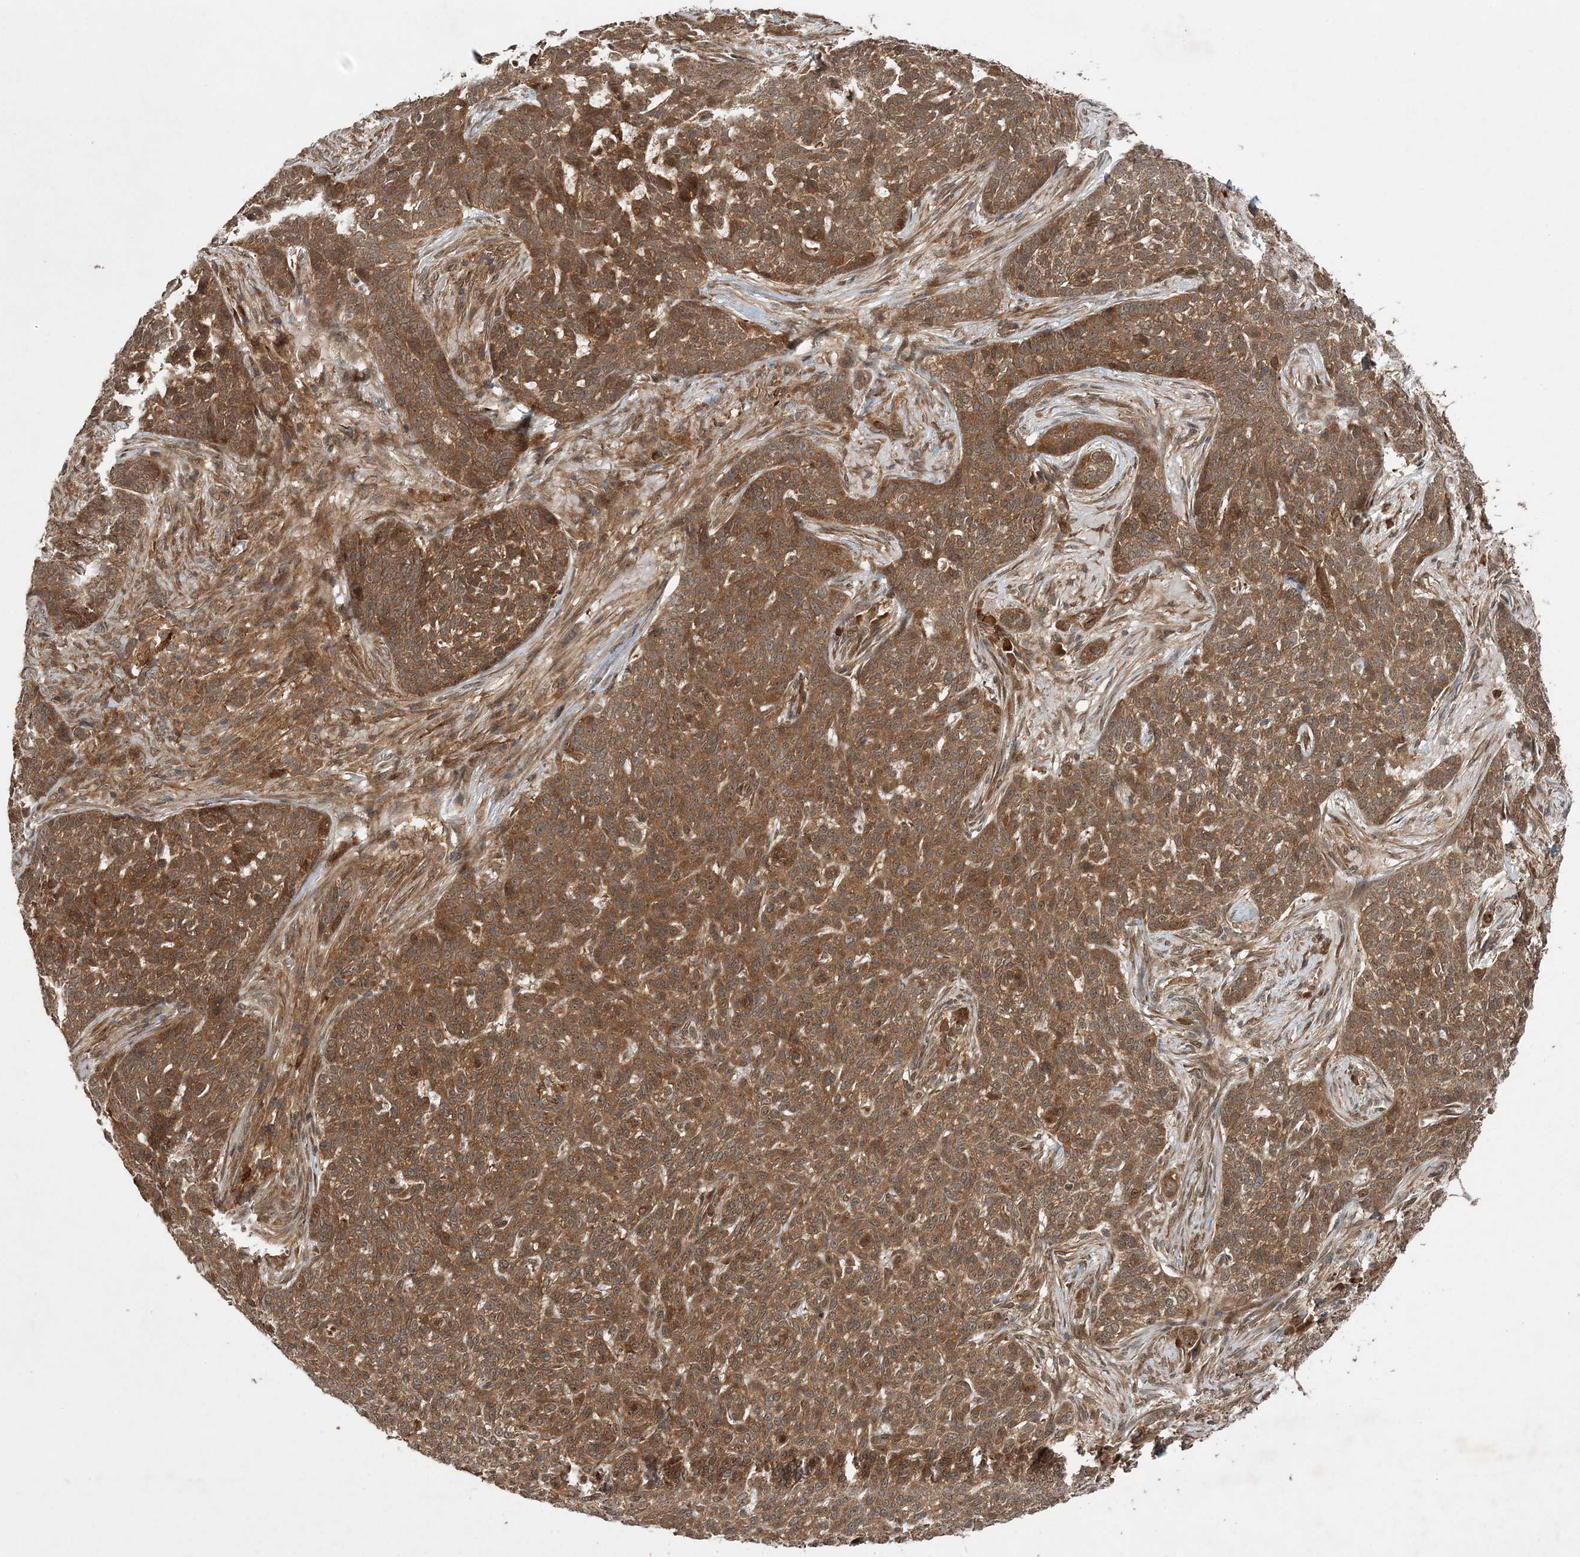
{"staining": {"intensity": "moderate", "quantity": ">75%", "location": "cytoplasmic/membranous"}, "tissue": "skin cancer", "cell_type": "Tumor cells", "image_type": "cancer", "snomed": [{"axis": "morphology", "description": "Basal cell carcinoma"}, {"axis": "topography", "description": "Skin"}], "caption": "Skin cancer stained with DAB (3,3'-diaminobenzidine) immunohistochemistry reveals medium levels of moderate cytoplasmic/membranous positivity in about >75% of tumor cells.", "gene": "UBTD2", "patient": {"sex": "male", "age": 85}}